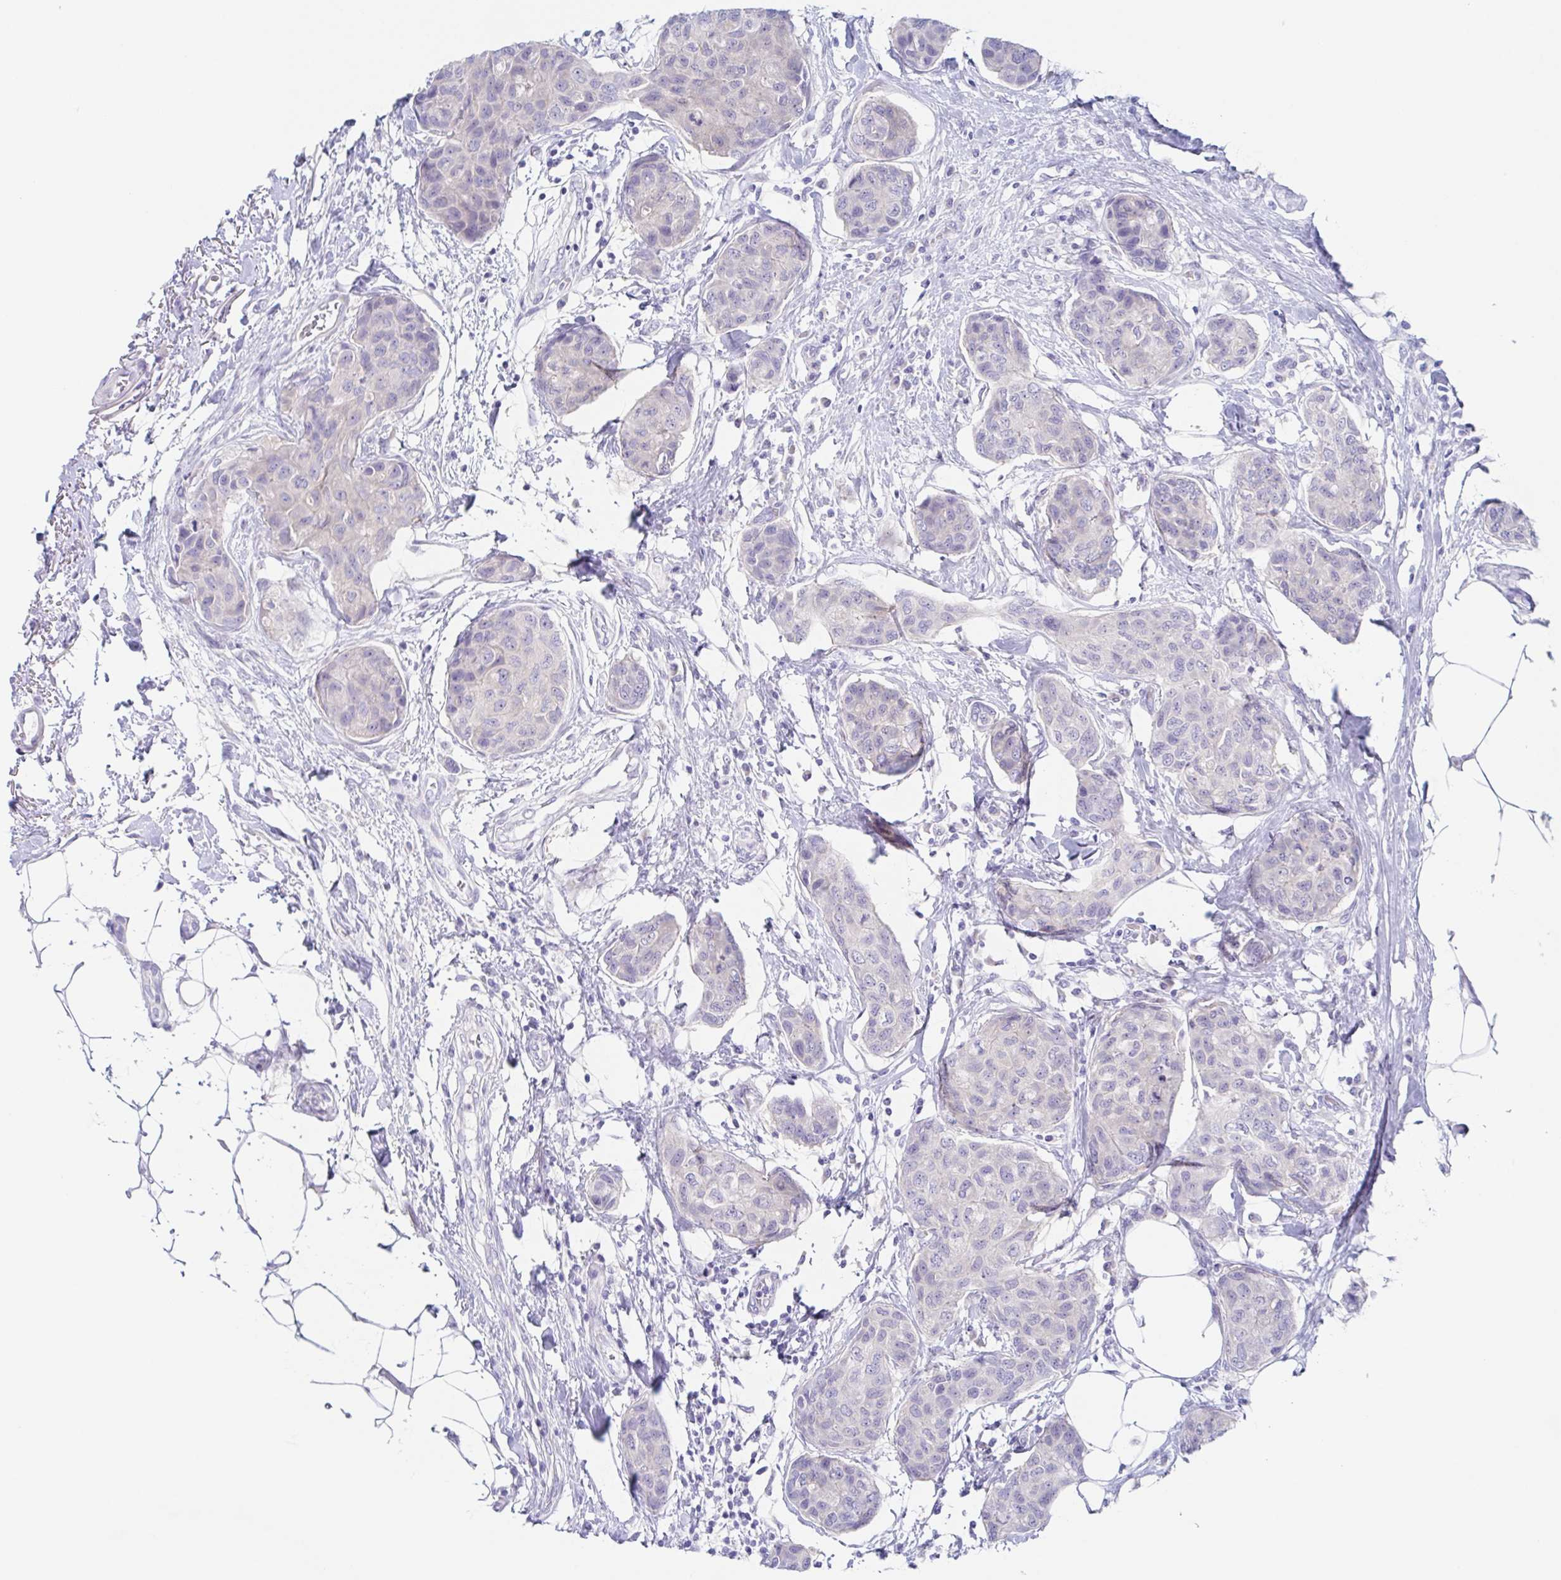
{"staining": {"intensity": "negative", "quantity": "none", "location": "none"}, "tissue": "breast cancer", "cell_type": "Tumor cells", "image_type": "cancer", "snomed": [{"axis": "morphology", "description": "Duct carcinoma"}, {"axis": "topography", "description": "Breast"}], "caption": "Immunohistochemical staining of breast cancer (invasive ductal carcinoma) demonstrates no significant positivity in tumor cells.", "gene": "HTR2A", "patient": {"sex": "female", "age": 80}}